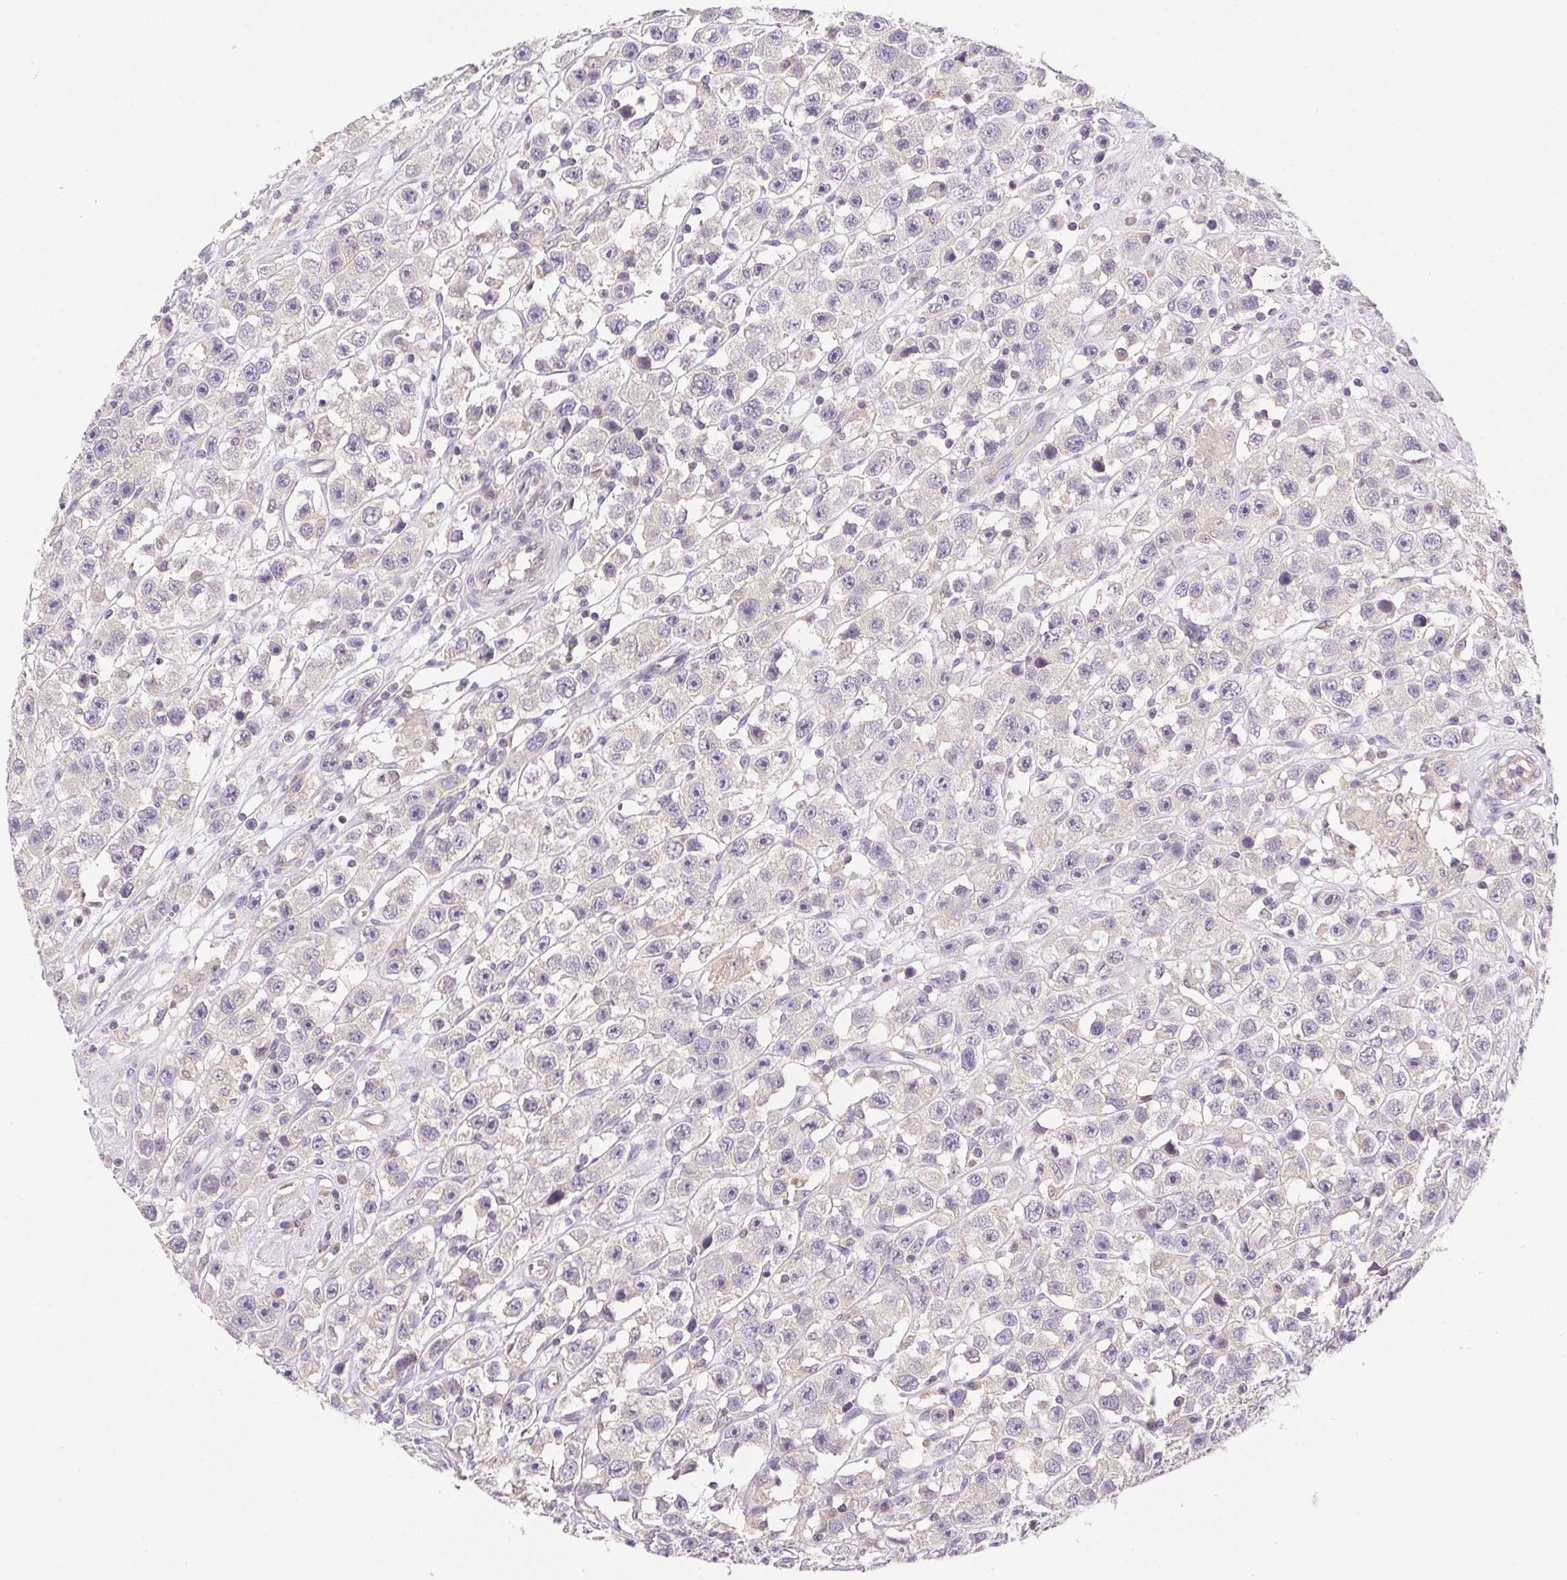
{"staining": {"intensity": "negative", "quantity": "none", "location": "none"}, "tissue": "testis cancer", "cell_type": "Tumor cells", "image_type": "cancer", "snomed": [{"axis": "morphology", "description": "Seminoma, NOS"}, {"axis": "topography", "description": "Testis"}], "caption": "This is an IHC micrograph of seminoma (testis). There is no positivity in tumor cells.", "gene": "PRKAA1", "patient": {"sex": "male", "age": 45}}